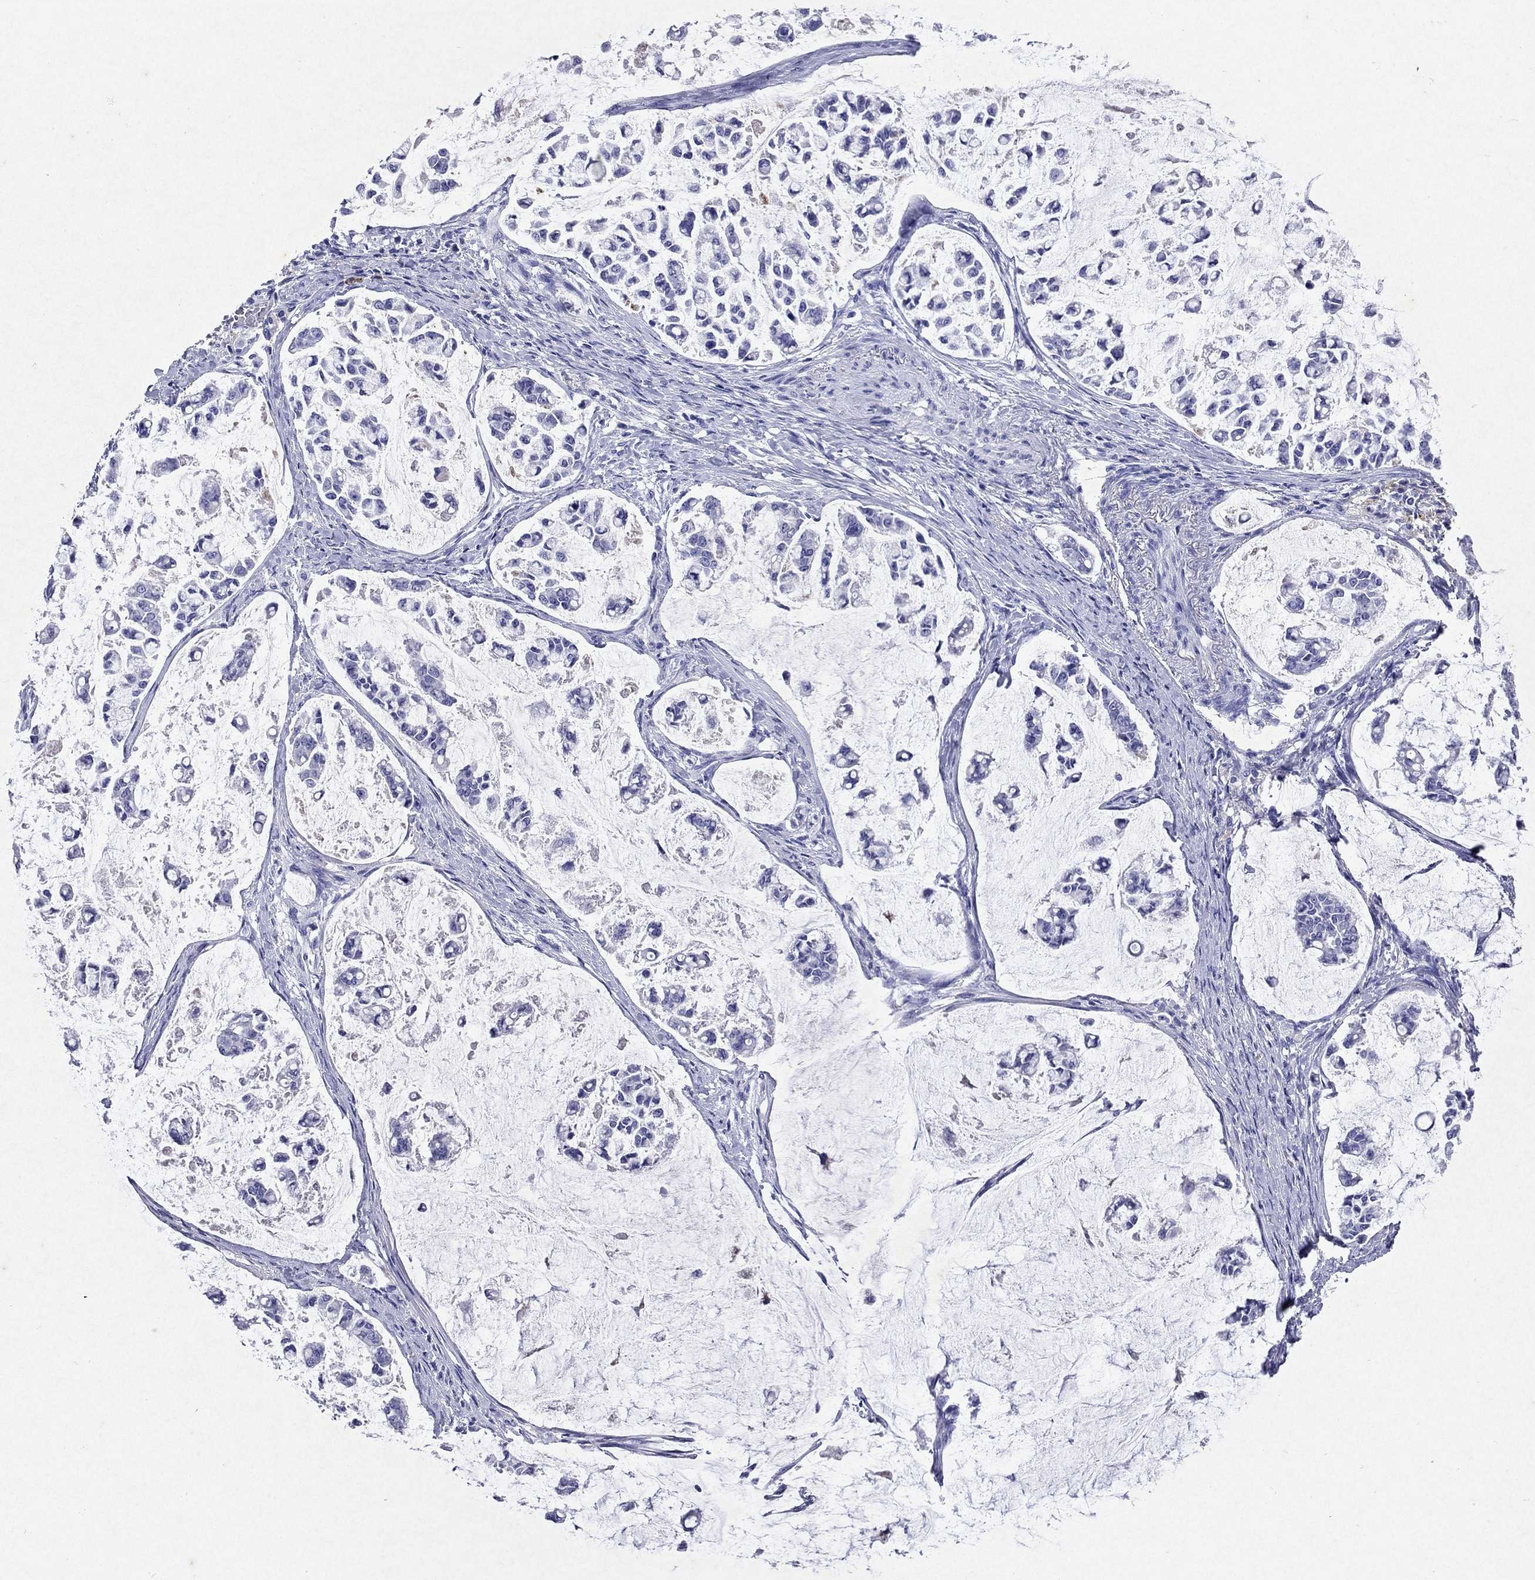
{"staining": {"intensity": "negative", "quantity": "none", "location": "none"}, "tissue": "stomach cancer", "cell_type": "Tumor cells", "image_type": "cancer", "snomed": [{"axis": "morphology", "description": "Adenocarcinoma, NOS"}, {"axis": "topography", "description": "Stomach"}], "caption": "Stomach cancer was stained to show a protein in brown. There is no significant positivity in tumor cells. The staining was performed using DAB to visualize the protein expression in brown, while the nuclei were stained in blue with hematoxylin (Magnification: 20x).", "gene": "ARMC12", "patient": {"sex": "male", "age": 82}}